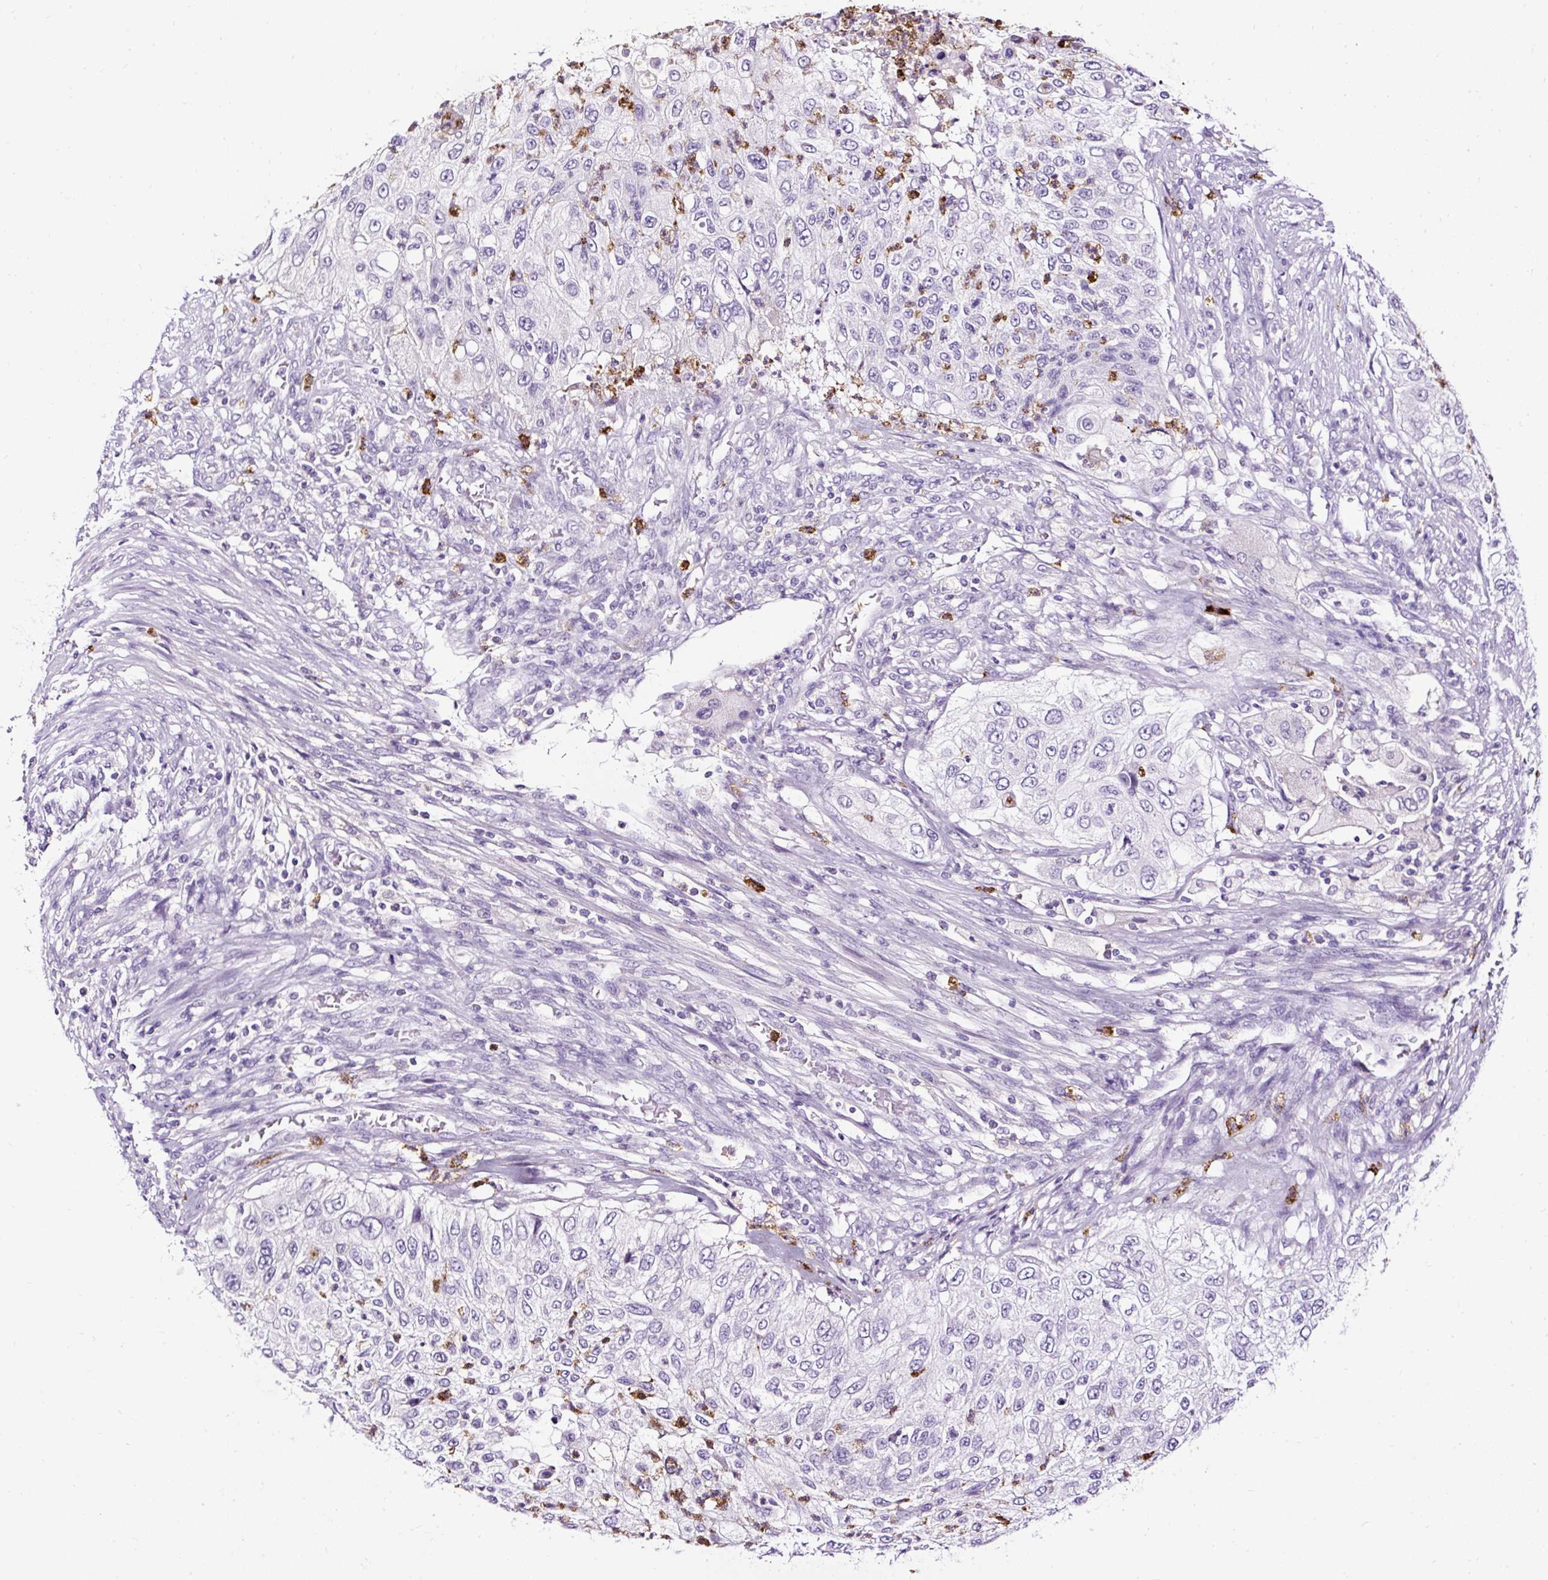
{"staining": {"intensity": "negative", "quantity": "none", "location": "none"}, "tissue": "urothelial cancer", "cell_type": "Tumor cells", "image_type": "cancer", "snomed": [{"axis": "morphology", "description": "Urothelial carcinoma, High grade"}, {"axis": "topography", "description": "Urinary bladder"}], "caption": "High magnification brightfield microscopy of urothelial cancer stained with DAB (brown) and counterstained with hematoxylin (blue): tumor cells show no significant expression.", "gene": "SLC7A8", "patient": {"sex": "female", "age": 60}}